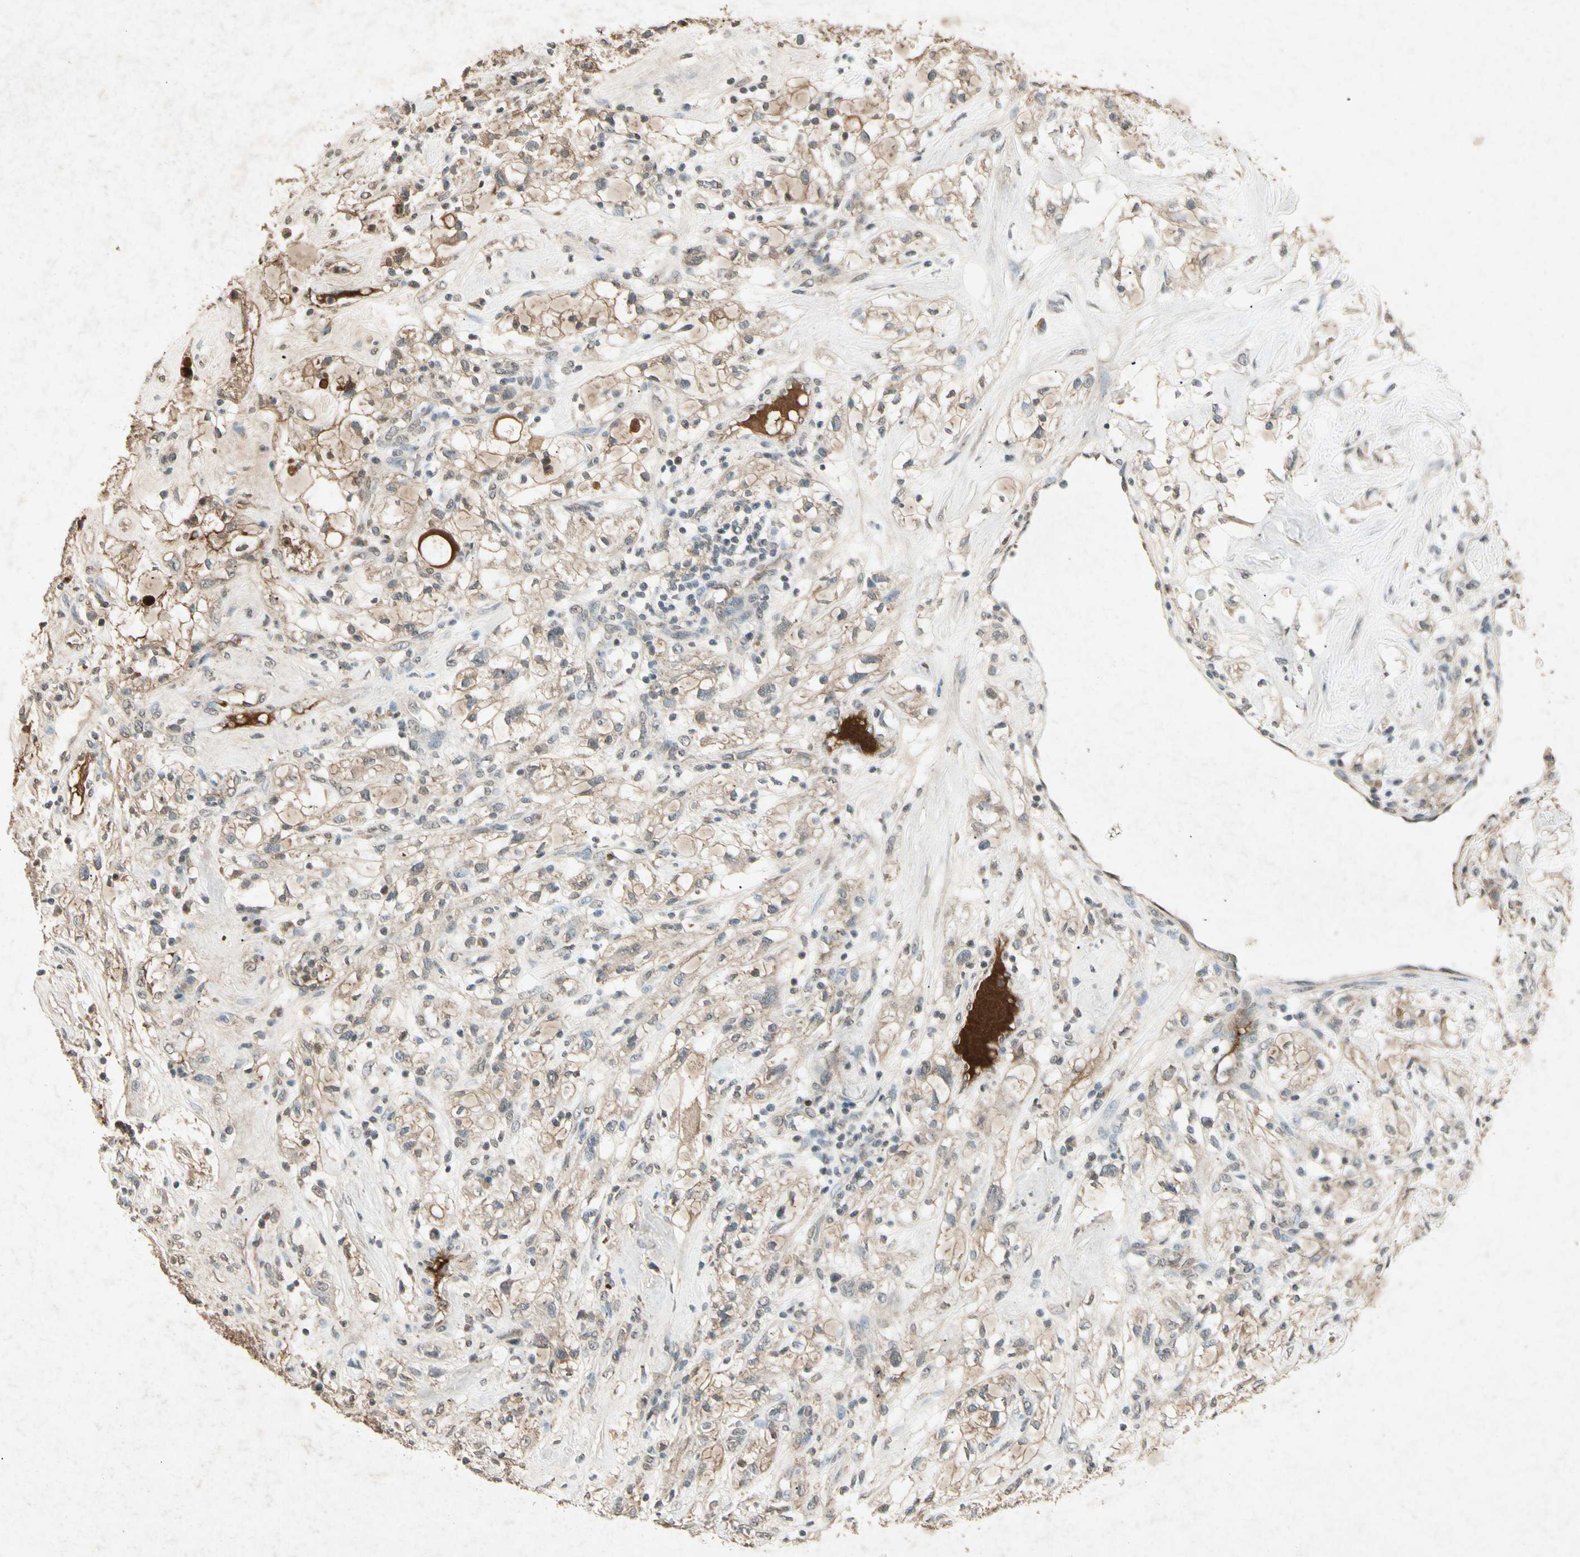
{"staining": {"intensity": "weak", "quantity": ">75%", "location": "cytoplasmic/membranous"}, "tissue": "renal cancer", "cell_type": "Tumor cells", "image_type": "cancer", "snomed": [{"axis": "morphology", "description": "Adenocarcinoma, NOS"}, {"axis": "topography", "description": "Kidney"}], "caption": "Immunohistochemical staining of renal cancer (adenocarcinoma) demonstrates low levels of weak cytoplasmic/membranous protein expression in approximately >75% of tumor cells.", "gene": "CP", "patient": {"sex": "female", "age": 60}}